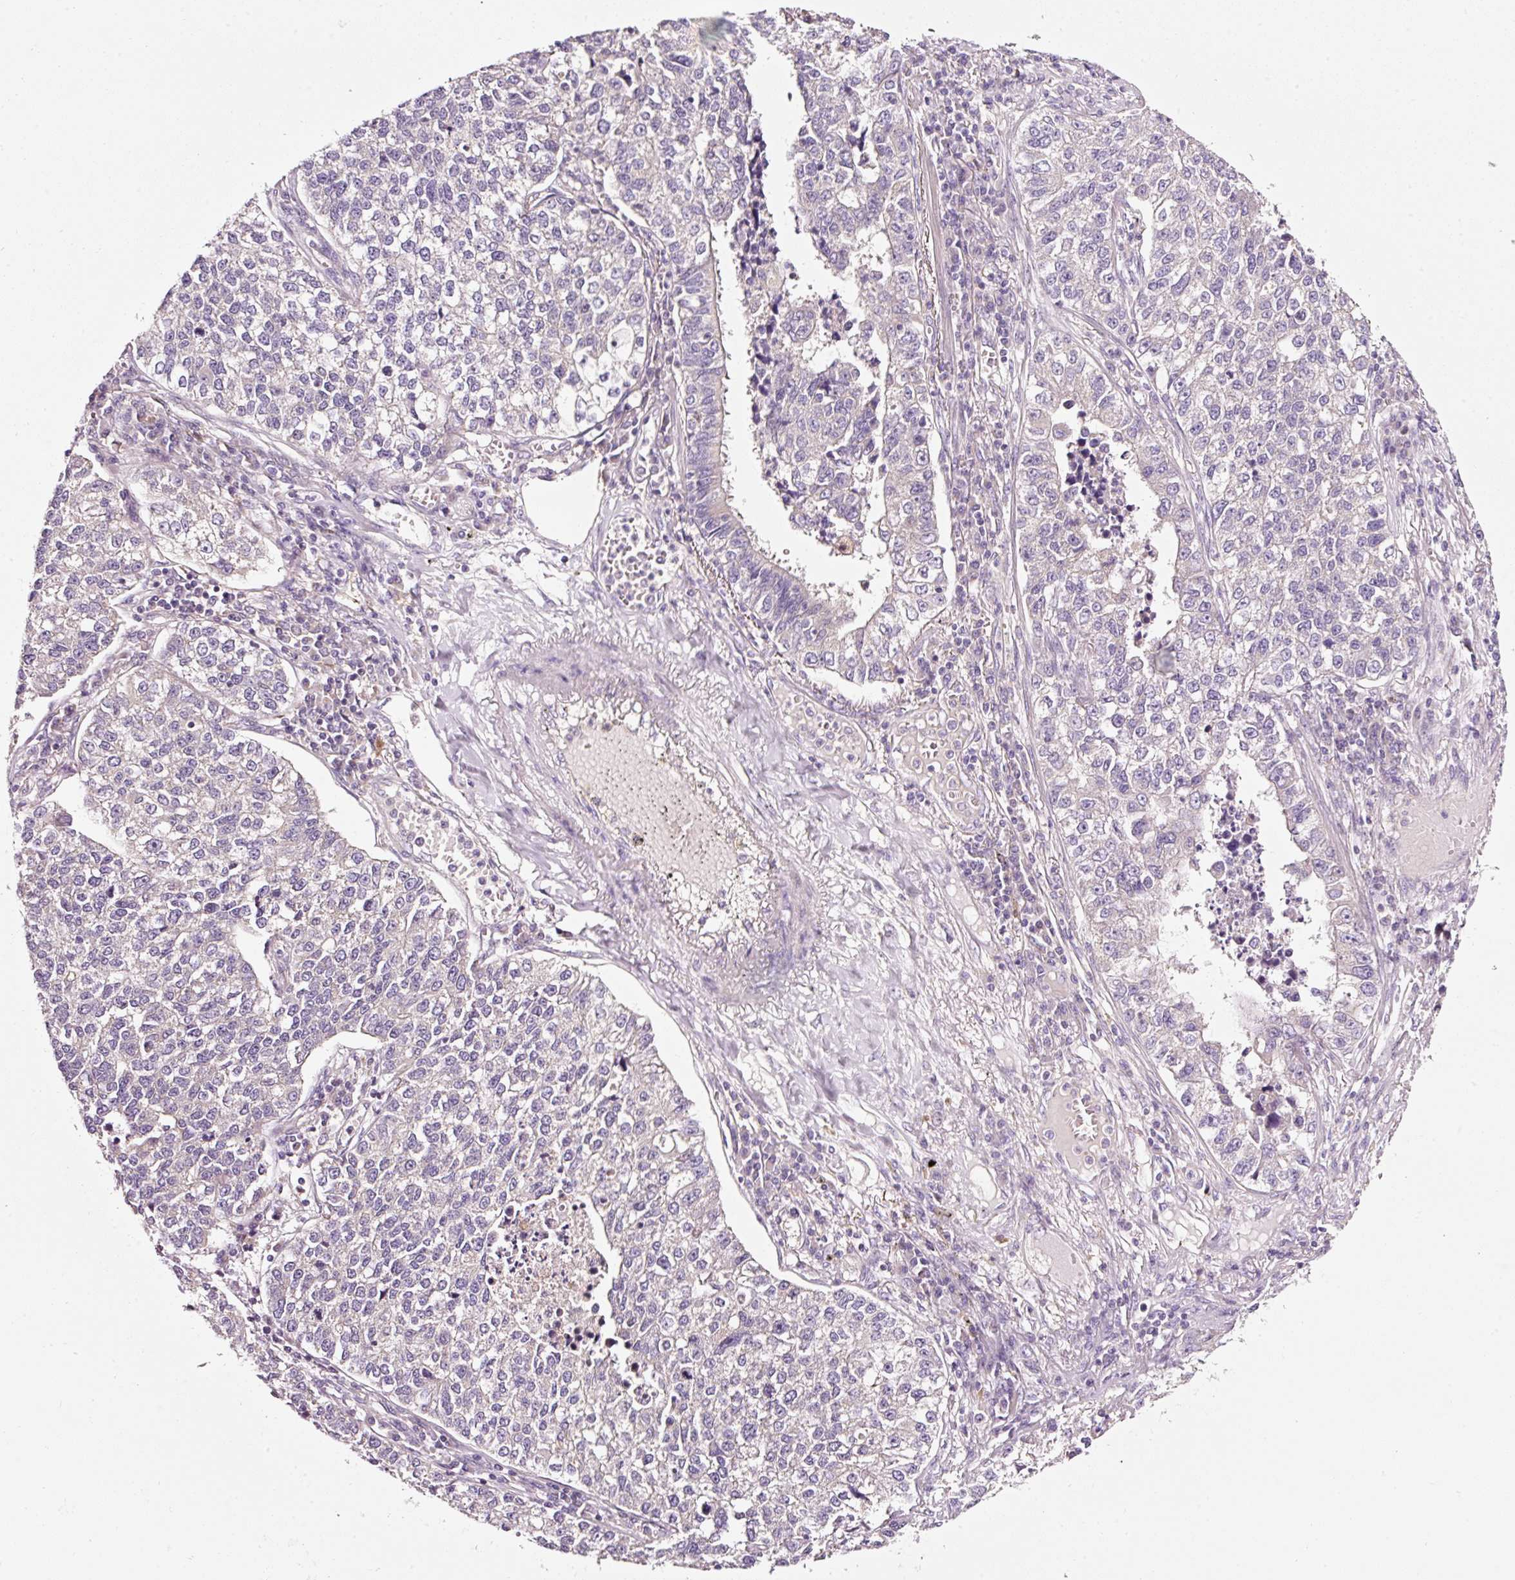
{"staining": {"intensity": "negative", "quantity": "none", "location": "none"}, "tissue": "lung cancer", "cell_type": "Tumor cells", "image_type": "cancer", "snomed": [{"axis": "morphology", "description": "Adenocarcinoma, NOS"}, {"axis": "topography", "description": "Lung"}], "caption": "A photomicrograph of lung cancer (adenocarcinoma) stained for a protein reveals no brown staining in tumor cells.", "gene": "NAPA", "patient": {"sex": "male", "age": 49}}